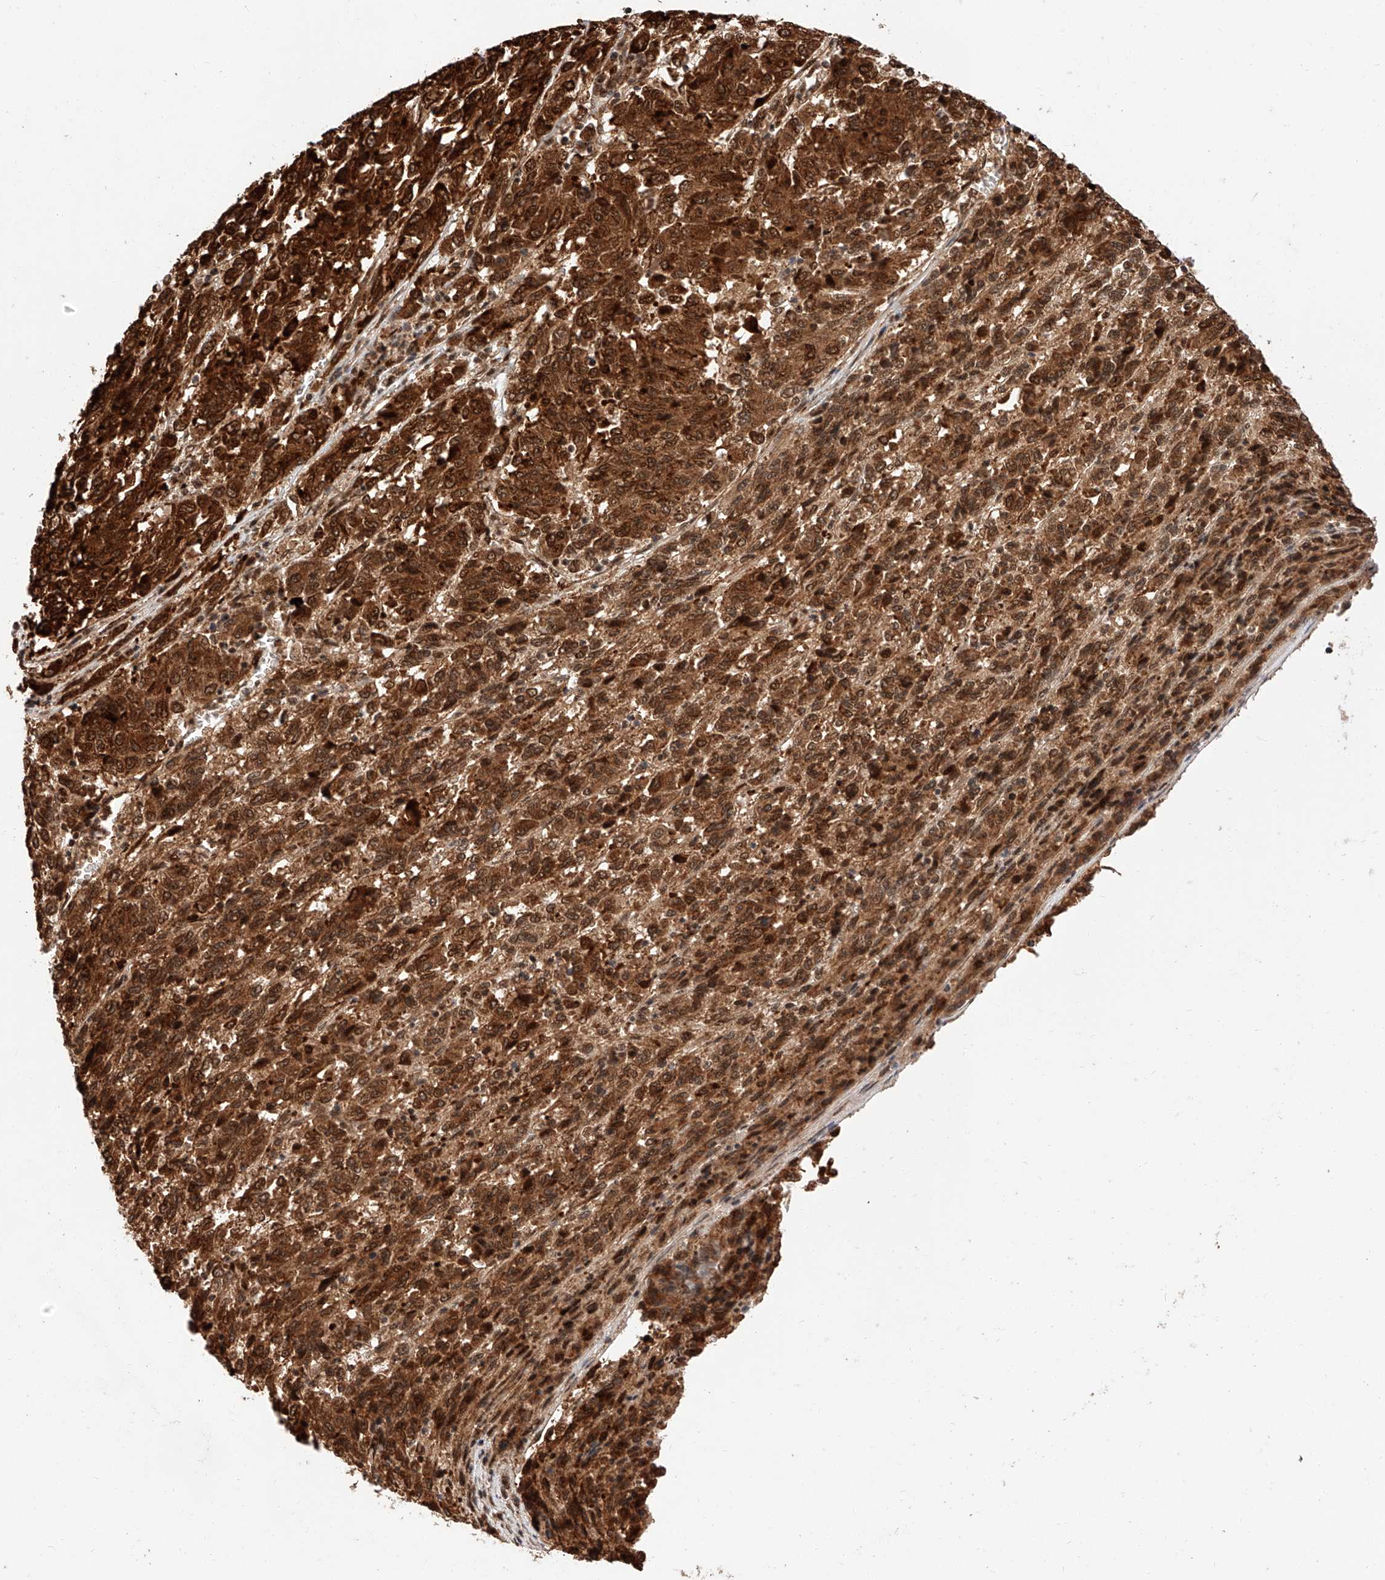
{"staining": {"intensity": "strong", "quantity": ">75%", "location": "cytoplasmic/membranous,nuclear"}, "tissue": "melanoma", "cell_type": "Tumor cells", "image_type": "cancer", "snomed": [{"axis": "morphology", "description": "Malignant melanoma, Metastatic site"}, {"axis": "topography", "description": "Lung"}], "caption": "An image of human melanoma stained for a protein reveals strong cytoplasmic/membranous and nuclear brown staining in tumor cells.", "gene": "THTPA", "patient": {"sex": "male", "age": 64}}